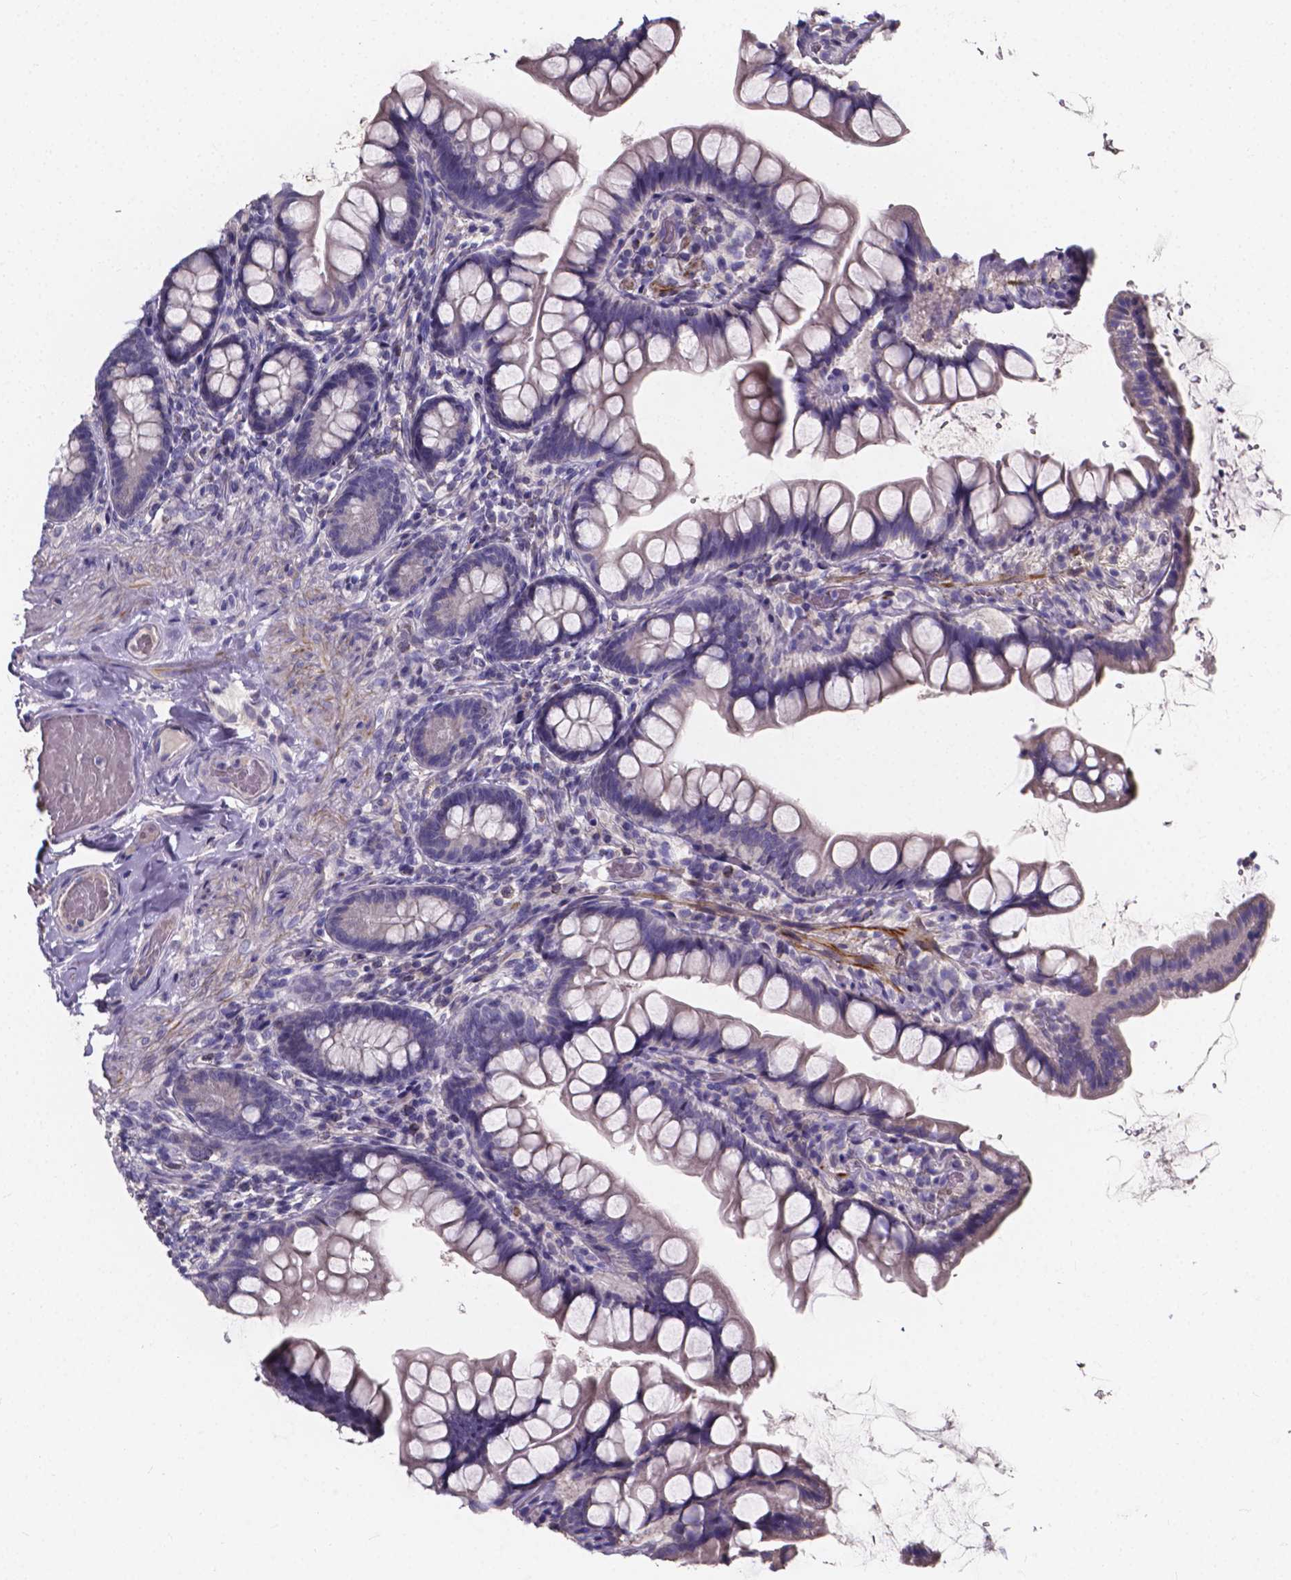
{"staining": {"intensity": "weak", "quantity": "<25%", "location": "cytoplasmic/membranous"}, "tissue": "small intestine", "cell_type": "Glandular cells", "image_type": "normal", "snomed": [{"axis": "morphology", "description": "Normal tissue, NOS"}, {"axis": "topography", "description": "Small intestine"}], "caption": "DAB (3,3'-diaminobenzidine) immunohistochemical staining of unremarkable human small intestine exhibits no significant staining in glandular cells. (Brightfield microscopy of DAB immunohistochemistry (IHC) at high magnification).", "gene": "SPOCD1", "patient": {"sex": "male", "age": 70}}